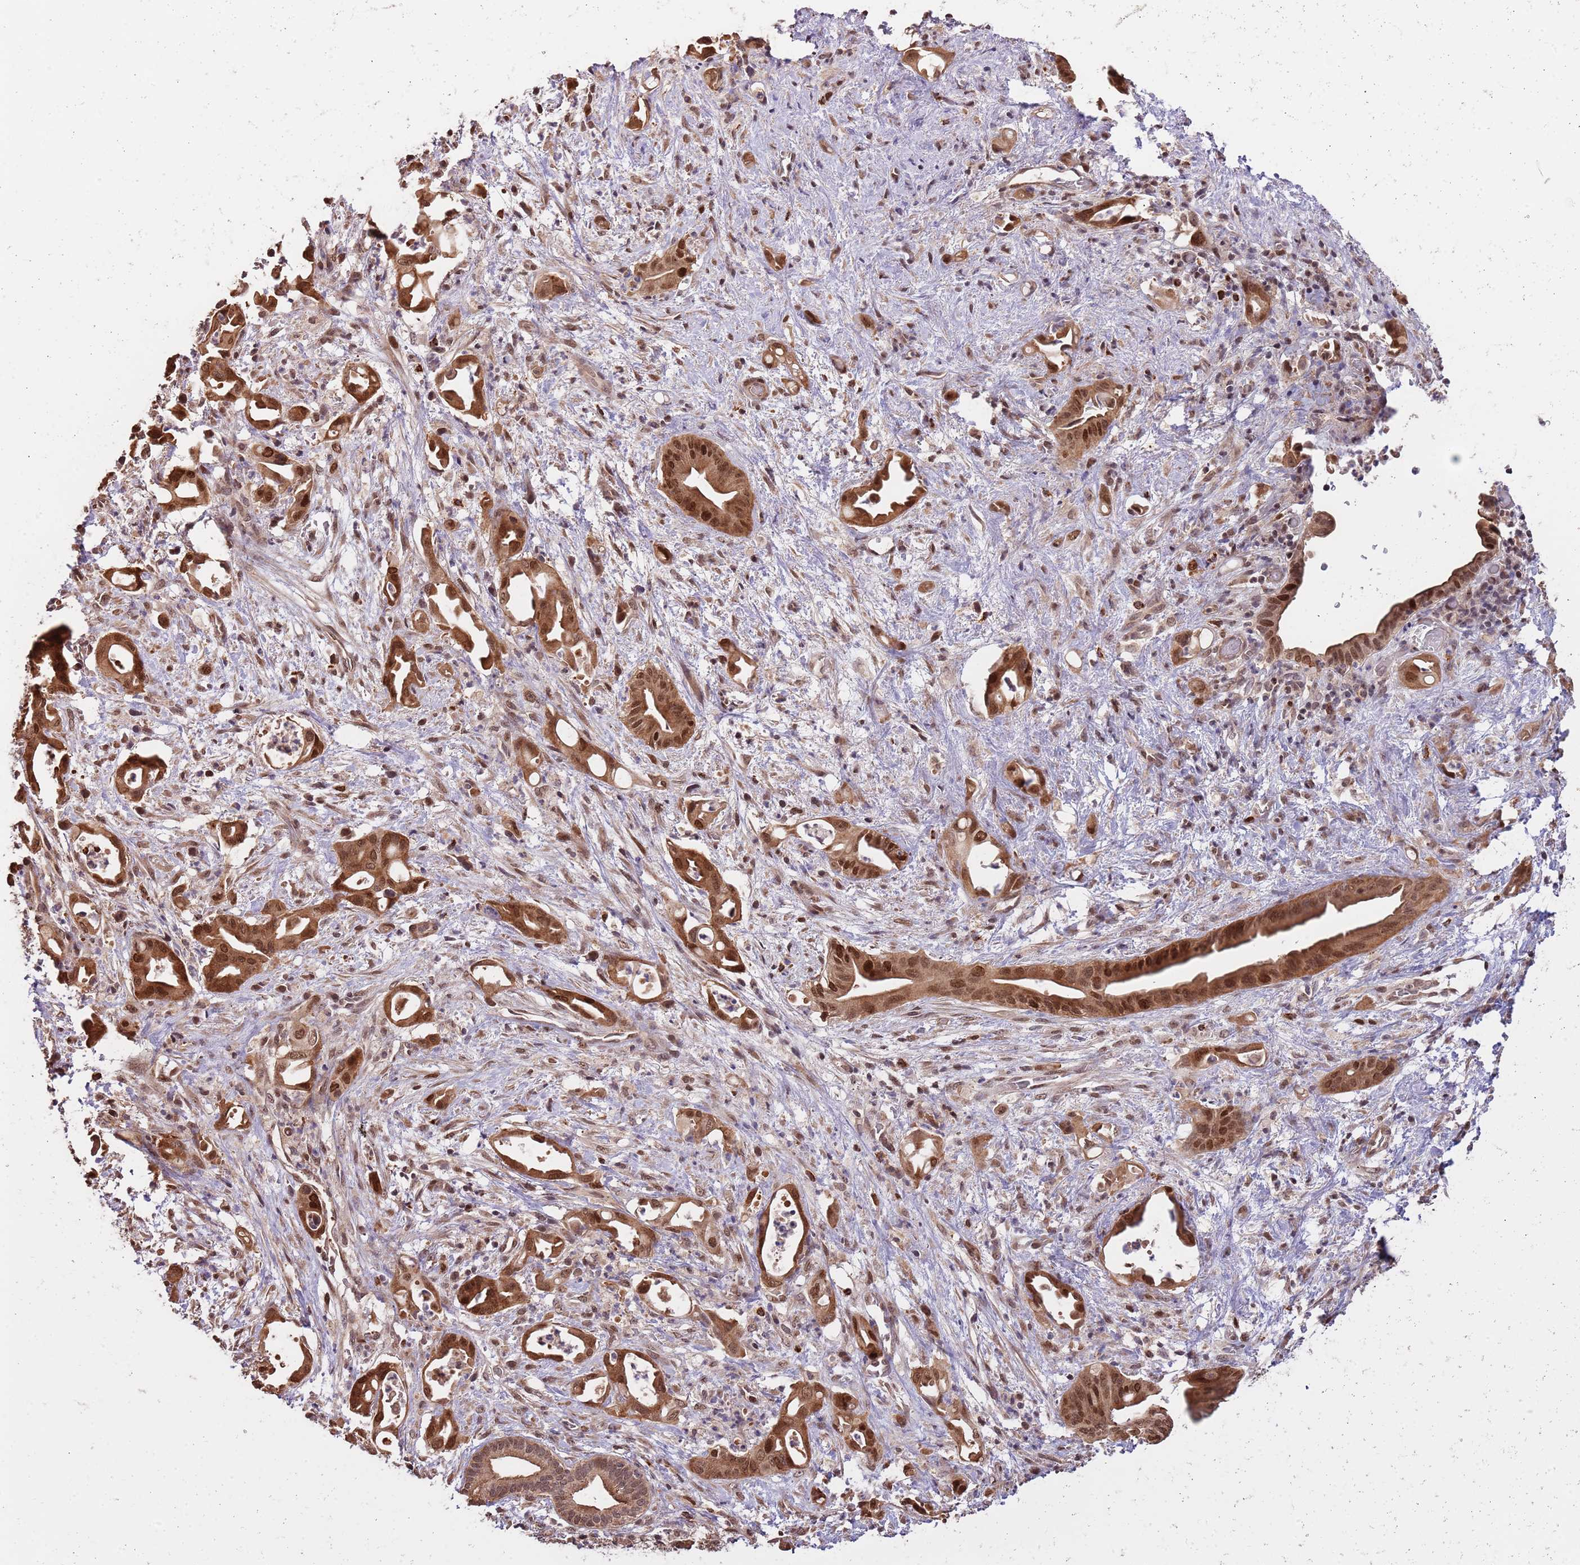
{"staining": {"intensity": "strong", "quantity": ">75%", "location": "cytoplasmic/membranous,nuclear"}, "tissue": "liver cancer", "cell_type": "Tumor cells", "image_type": "cancer", "snomed": [{"axis": "morphology", "description": "Cholangiocarcinoma"}, {"axis": "topography", "description": "Liver"}], "caption": "The histopathology image reveals staining of liver cancer (cholangiocarcinoma), revealing strong cytoplasmic/membranous and nuclear protein staining (brown color) within tumor cells. (Brightfield microscopy of DAB IHC at high magnification).", "gene": "RIF1", "patient": {"sex": "female", "age": 68}}